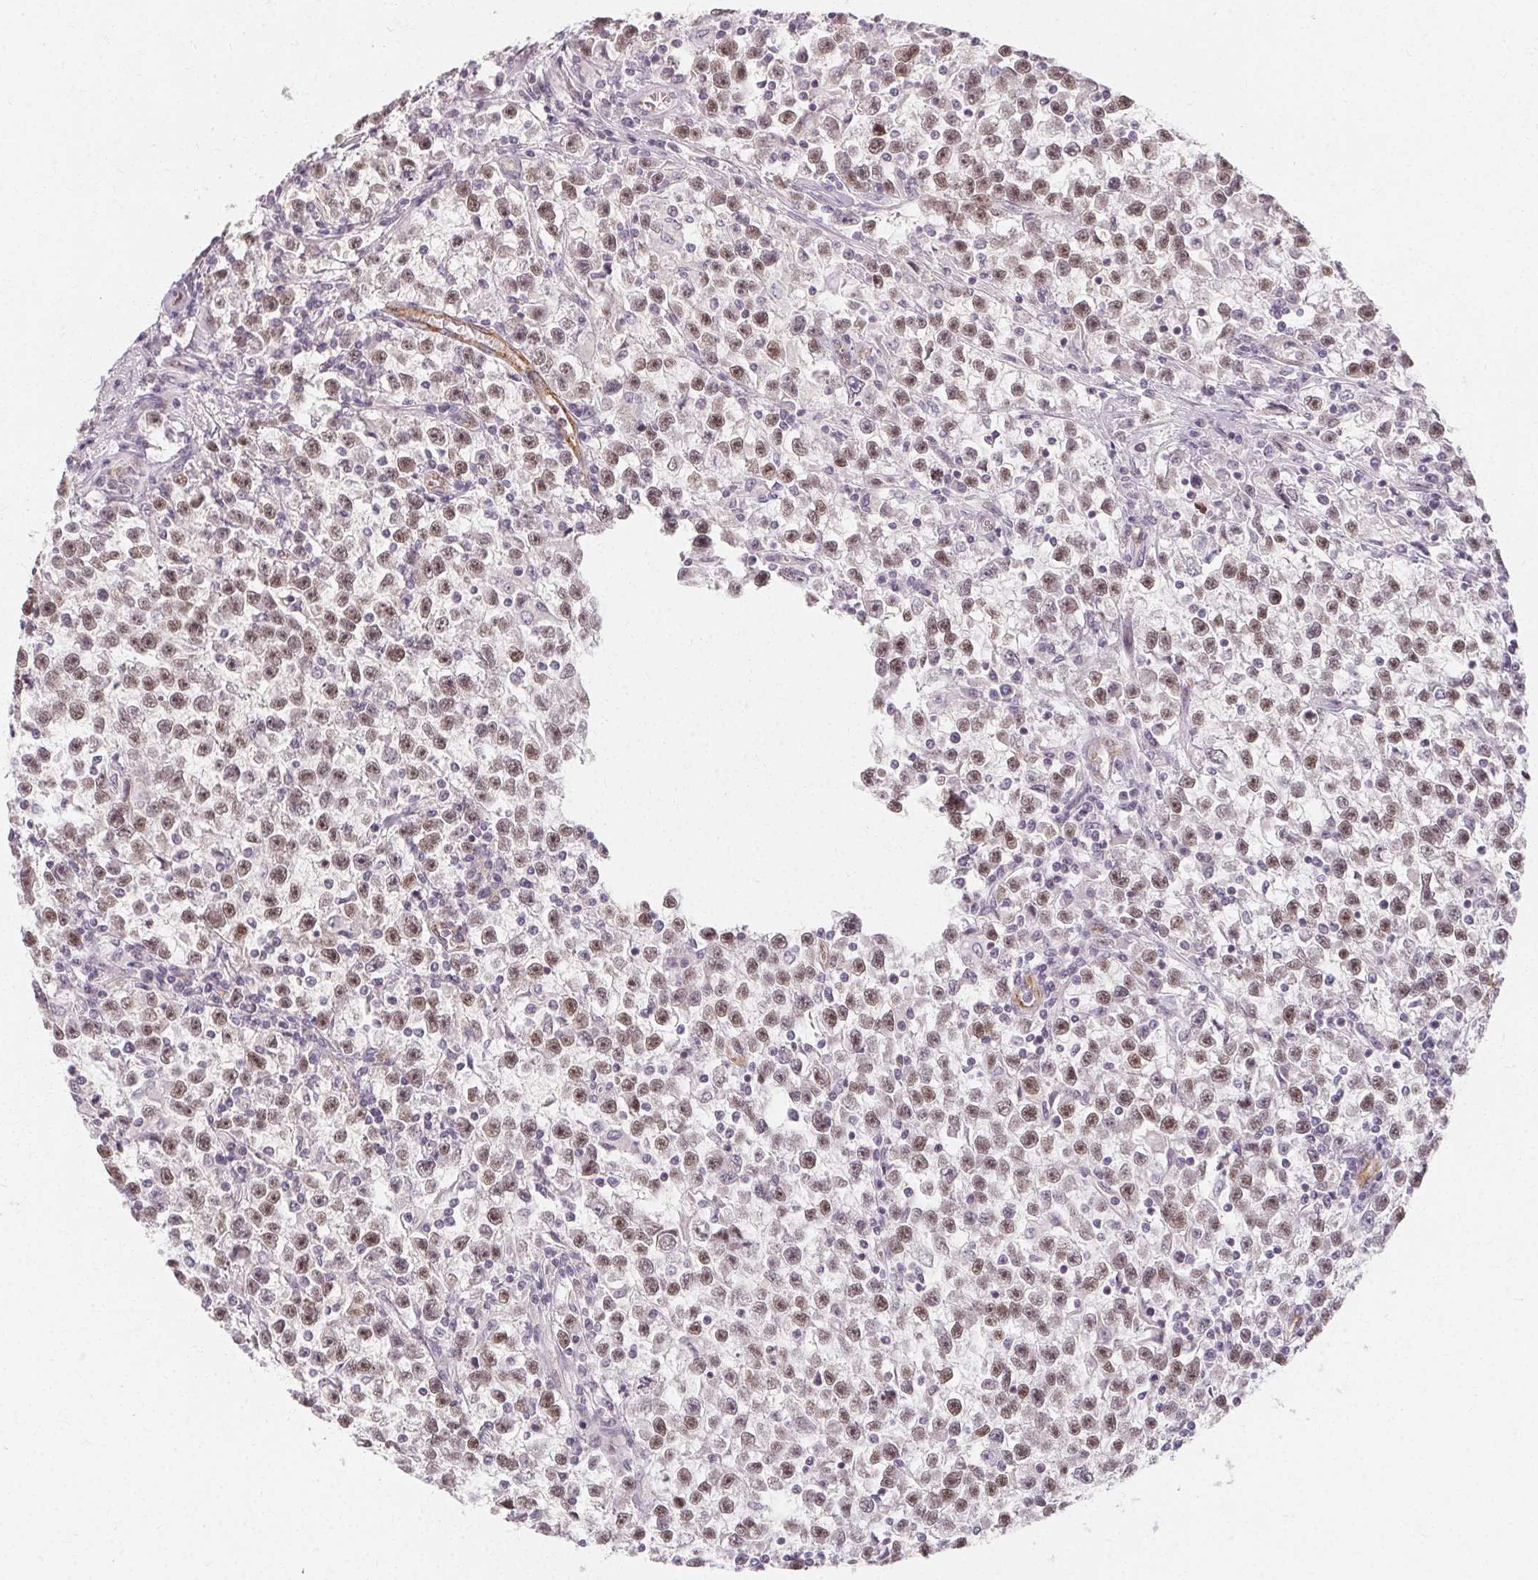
{"staining": {"intensity": "moderate", "quantity": "25%-75%", "location": "nuclear"}, "tissue": "testis cancer", "cell_type": "Tumor cells", "image_type": "cancer", "snomed": [{"axis": "morphology", "description": "Seminoma, NOS"}, {"axis": "topography", "description": "Testis"}], "caption": "The histopathology image exhibits staining of testis cancer (seminoma), revealing moderate nuclear protein positivity (brown color) within tumor cells.", "gene": "CLCNKB", "patient": {"sex": "male", "age": 31}}